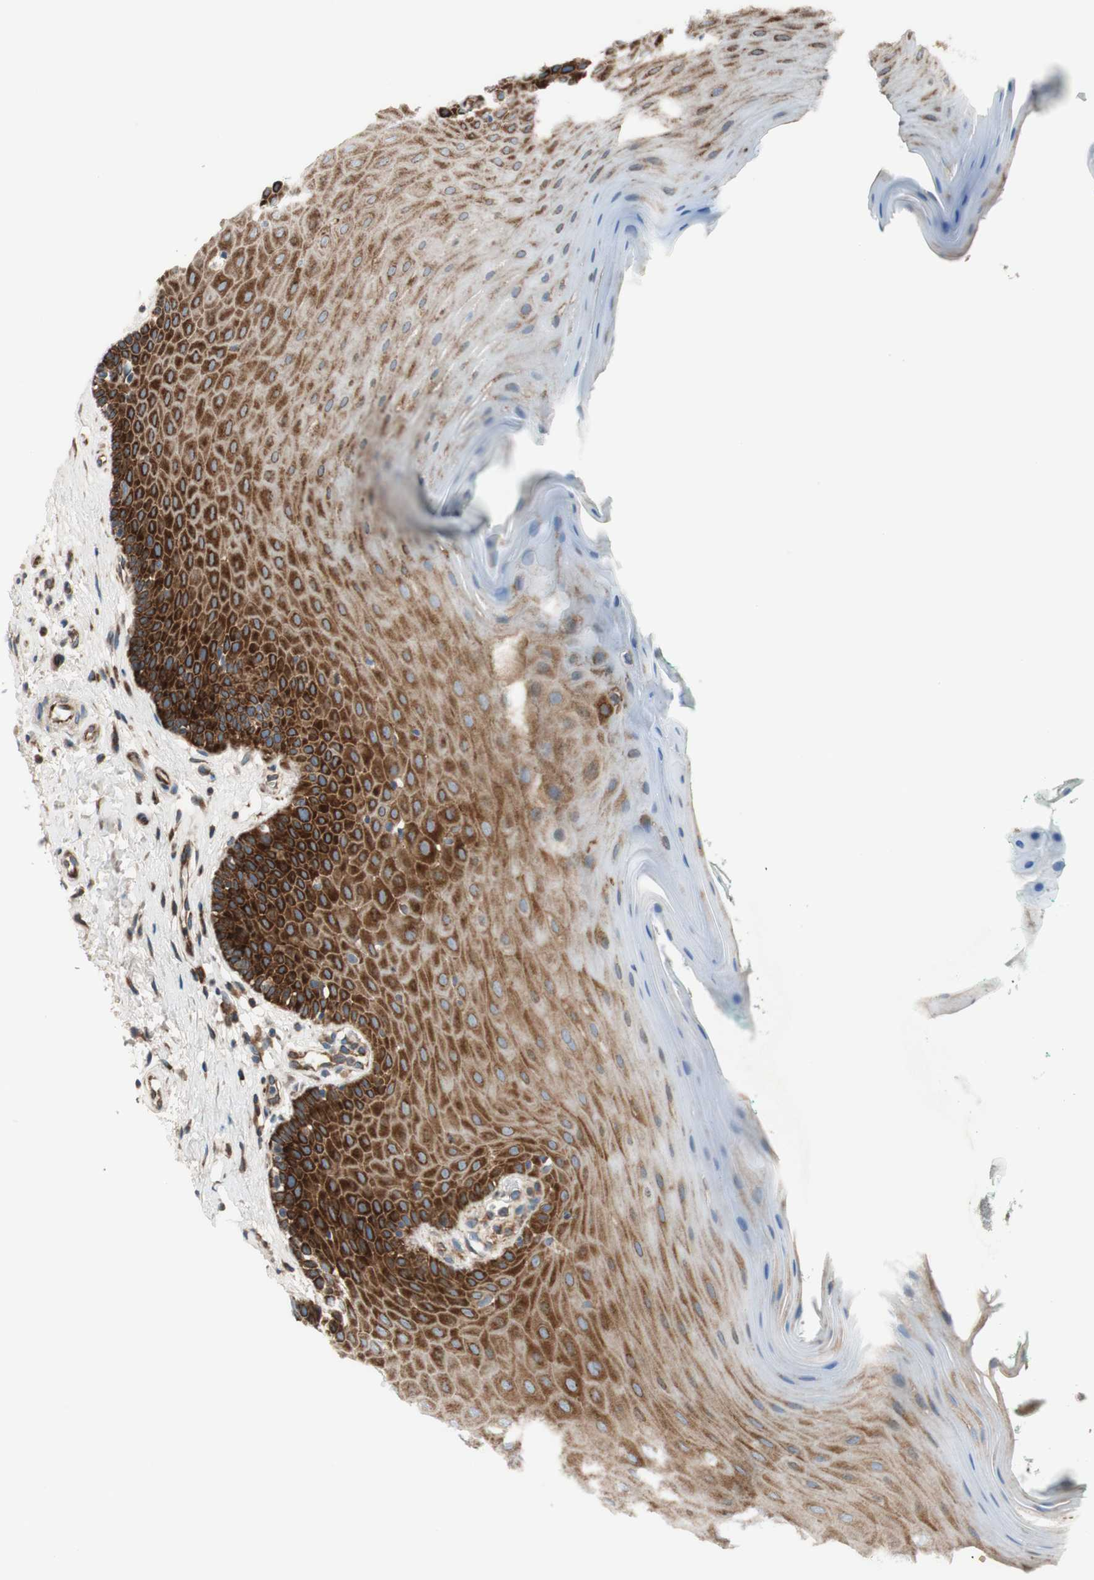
{"staining": {"intensity": "strong", "quantity": ">75%", "location": "cytoplasmic/membranous"}, "tissue": "oral mucosa", "cell_type": "Squamous epithelial cells", "image_type": "normal", "snomed": [{"axis": "morphology", "description": "Normal tissue, NOS"}, {"axis": "topography", "description": "Skeletal muscle"}, {"axis": "topography", "description": "Oral tissue"}], "caption": "High-magnification brightfield microscopy of benign oral mucosa stained with DAB (3,3'-diaminobenzidine) (brown) and counterstained with hematoxylin (blue). squamous epithelial cells exhibit strong cytoplasmic/membranous expression is identified in about>75% of cells. (IHC, brightfield microscopy, high magnification).", "gene": "CCN4", "patient": {"sex": "male", "age": 58}}